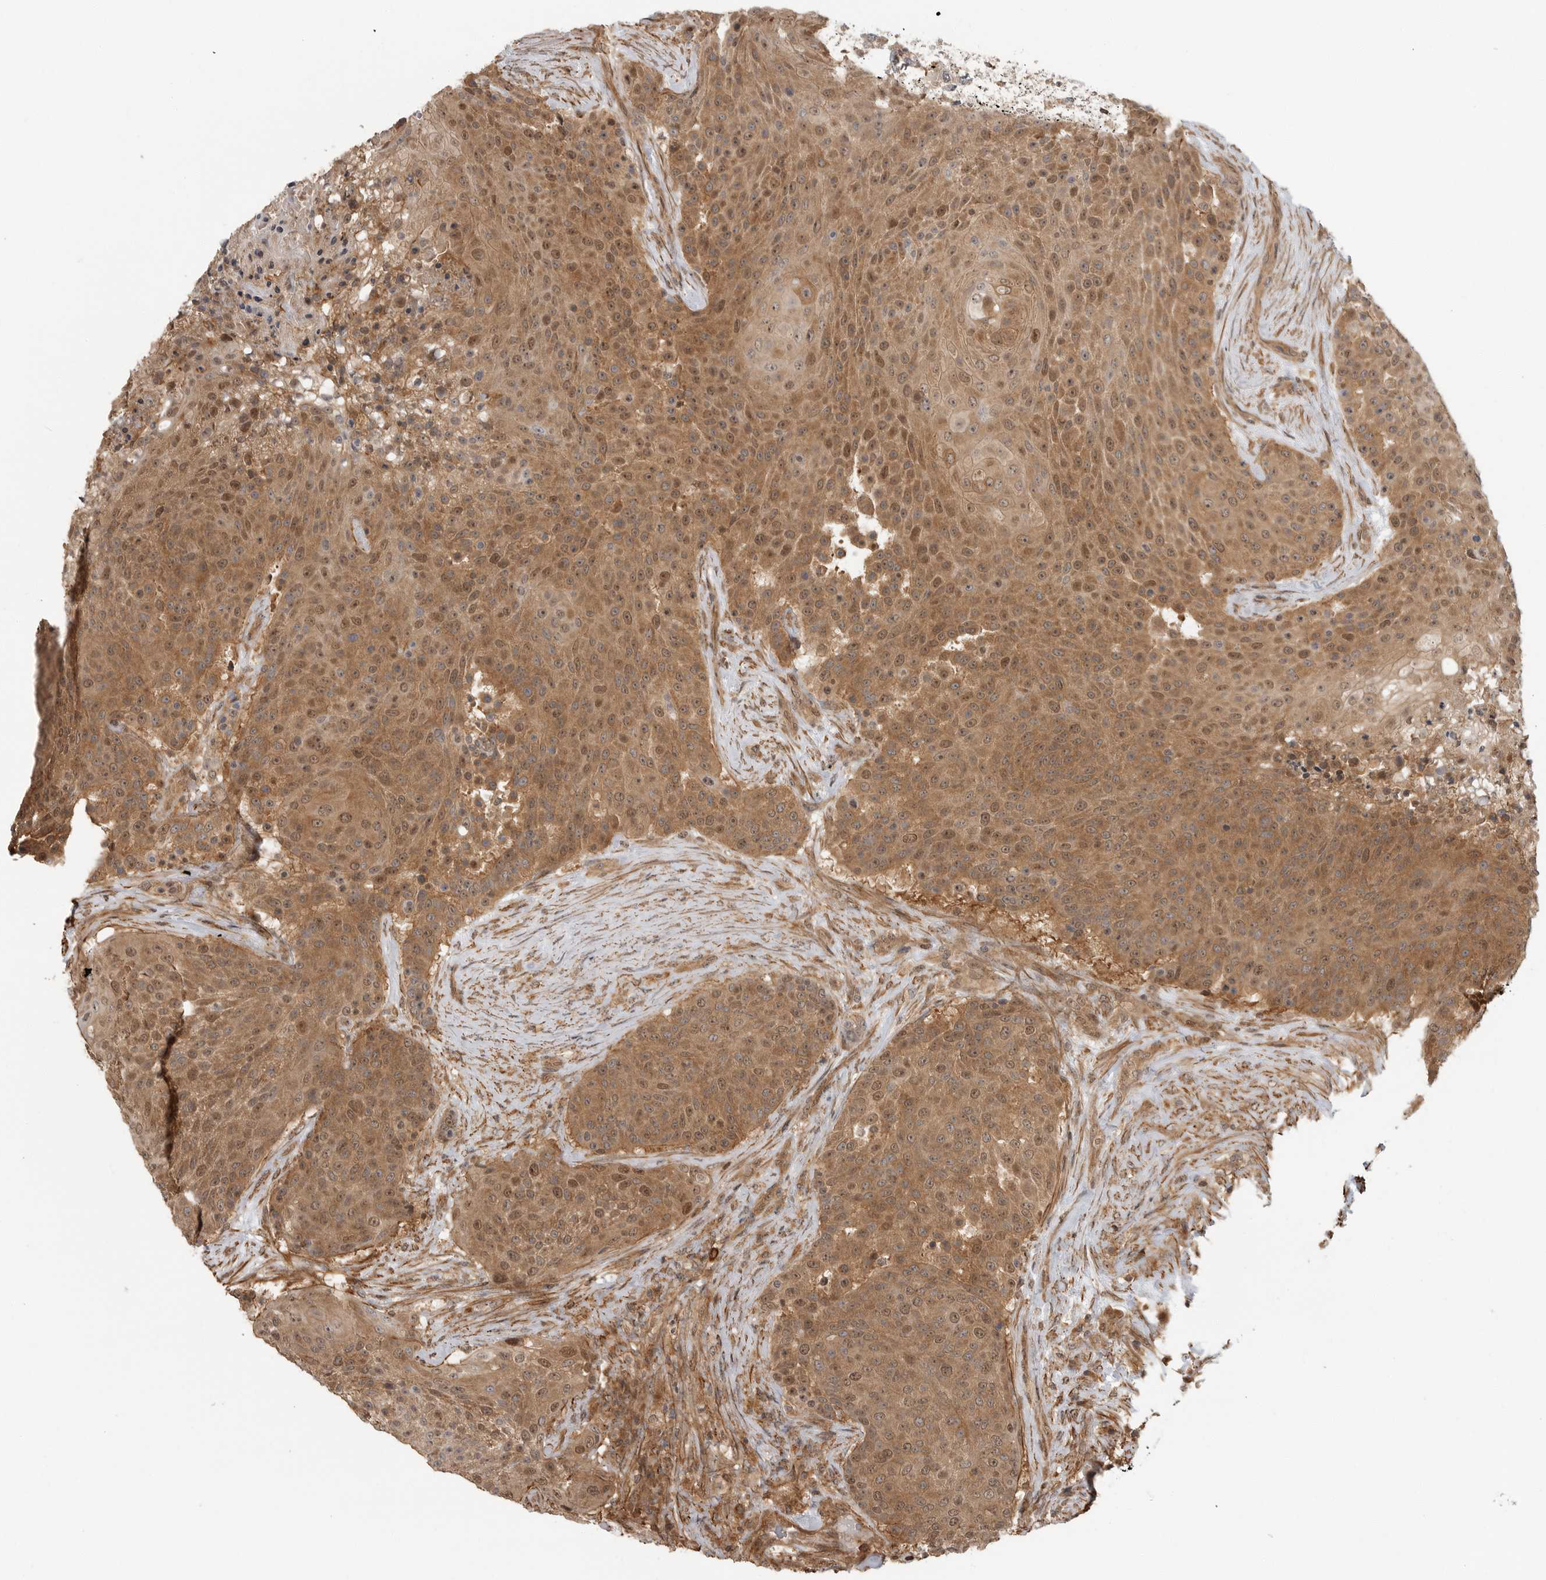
{"staining": {"intensity": "moderate", "quantity": ">75%", "location": "cytoplasmic/membranous,nuclear"}, "tissue": "urothelial cancer", "cell_type": "Tumor cells", "image_type": "cancer", "snomed": [{"axis": "morphology", "description": "Urothelial carcinoma, High grade"}, {"axis": "topography", "description": "Urinary bladder"}], "caption": "Tumor cells exhibit medium levels of moderate cytoplasmic/membranous and nuclear positivity in approximately >75% of cells in high-grade urothelial carcinoma. (DAB (3,3'-diaminobenzidine) IHC, brown staining for protein, blue staining for nuclei).", "gene": "ERN1", "patient": {"sex": "female", "age": 63}}